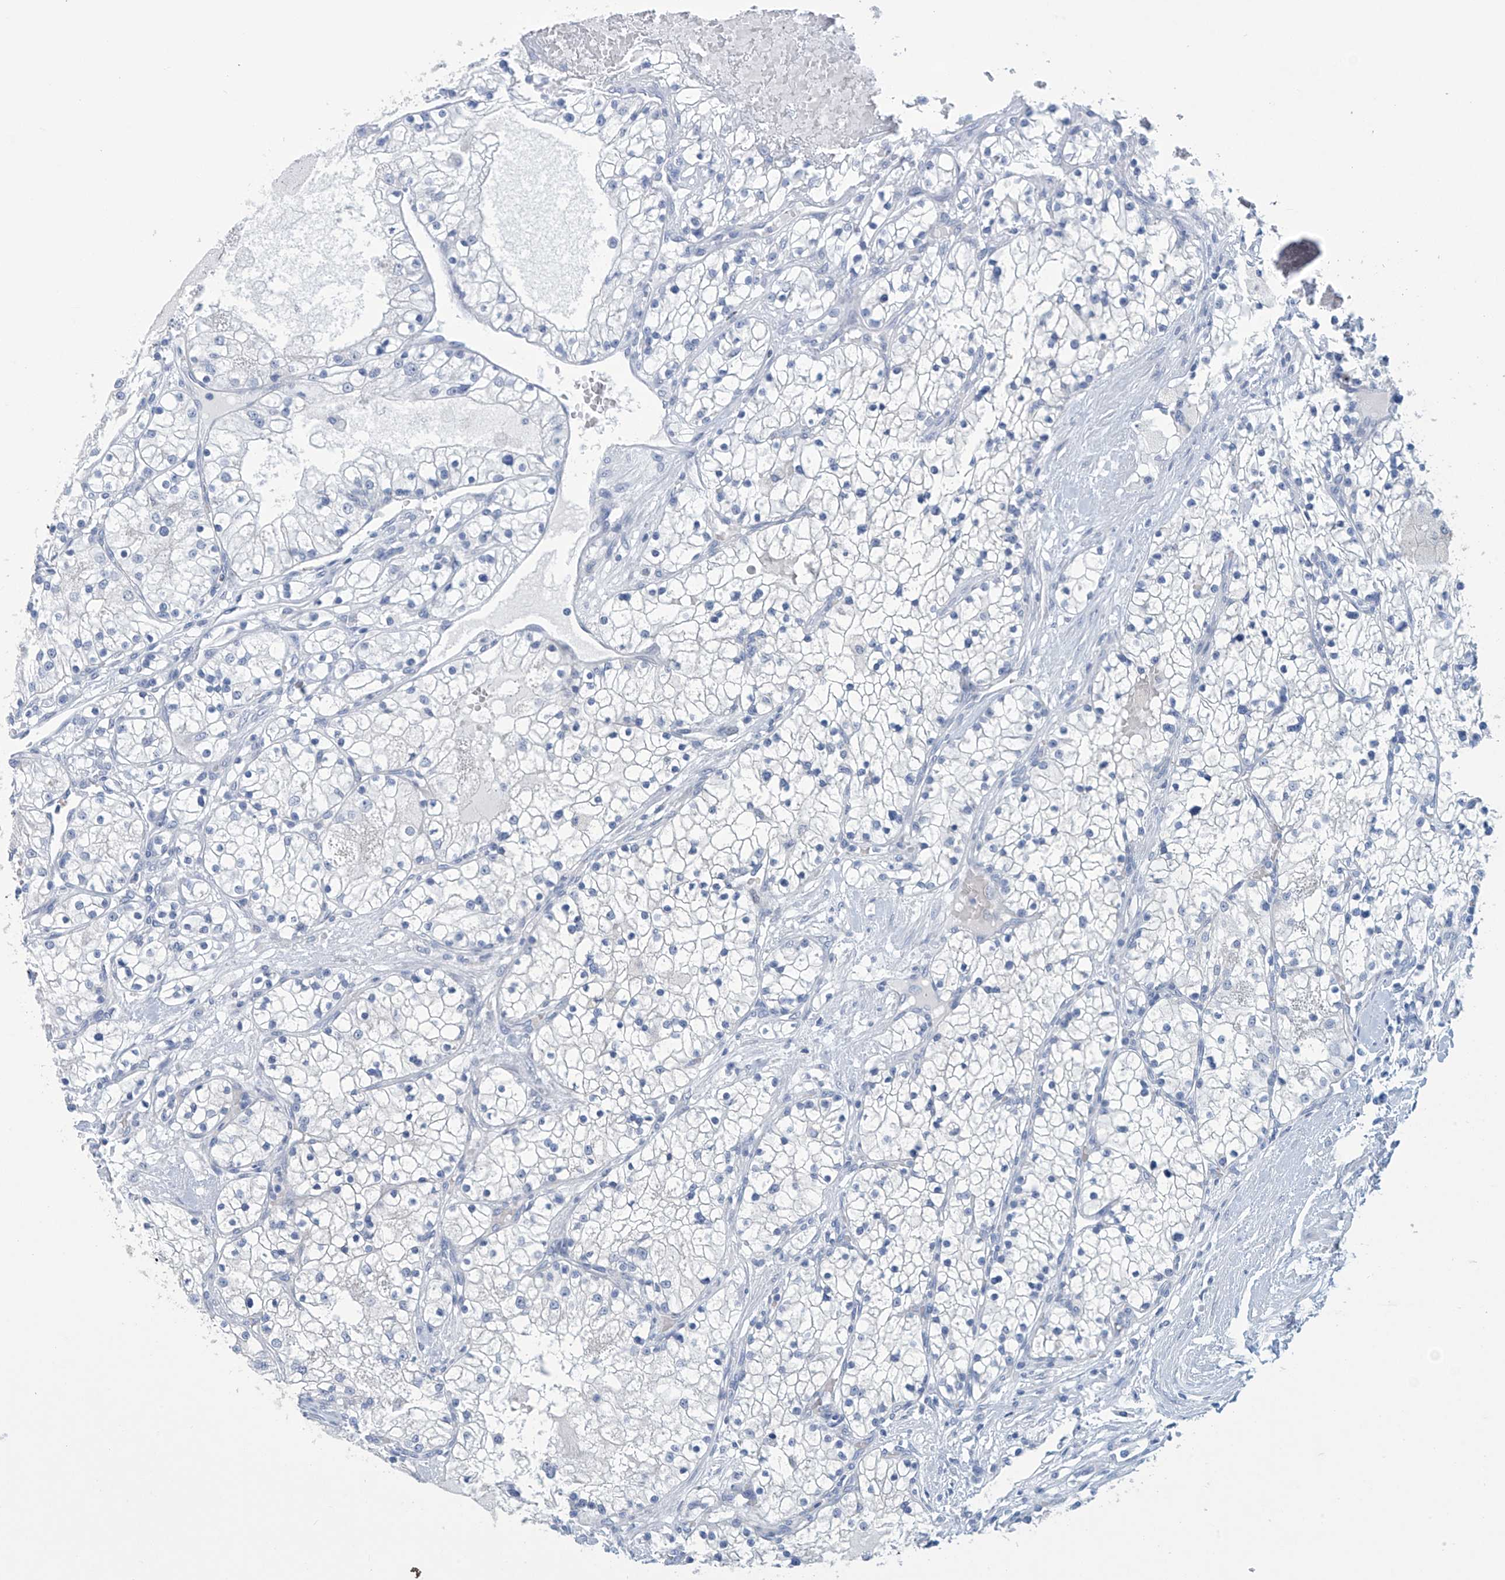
{"staining": {"intensity": "negative", "quantity": "none", "location": "none"}, "tissue": "renal cancer", "cell_type": "Tumor cells", "image_type": "cancer", "snomed": [{"axis": "morphology", "description": "Normal tissue, NOS"}, {"axis": "morphology", "description": "Adenocarcinoma, NOS"}, {"axis": "topography", "description": "Kidney"}], "caption": "A high-resolution histopathology image shows immunohistochemistry (IHC) staining of renal cancer (adenocarcinoma), which displays no significant staining in tumor cells.", "gene": "DSP", "patient": {"sex": "male", "age": 68}}